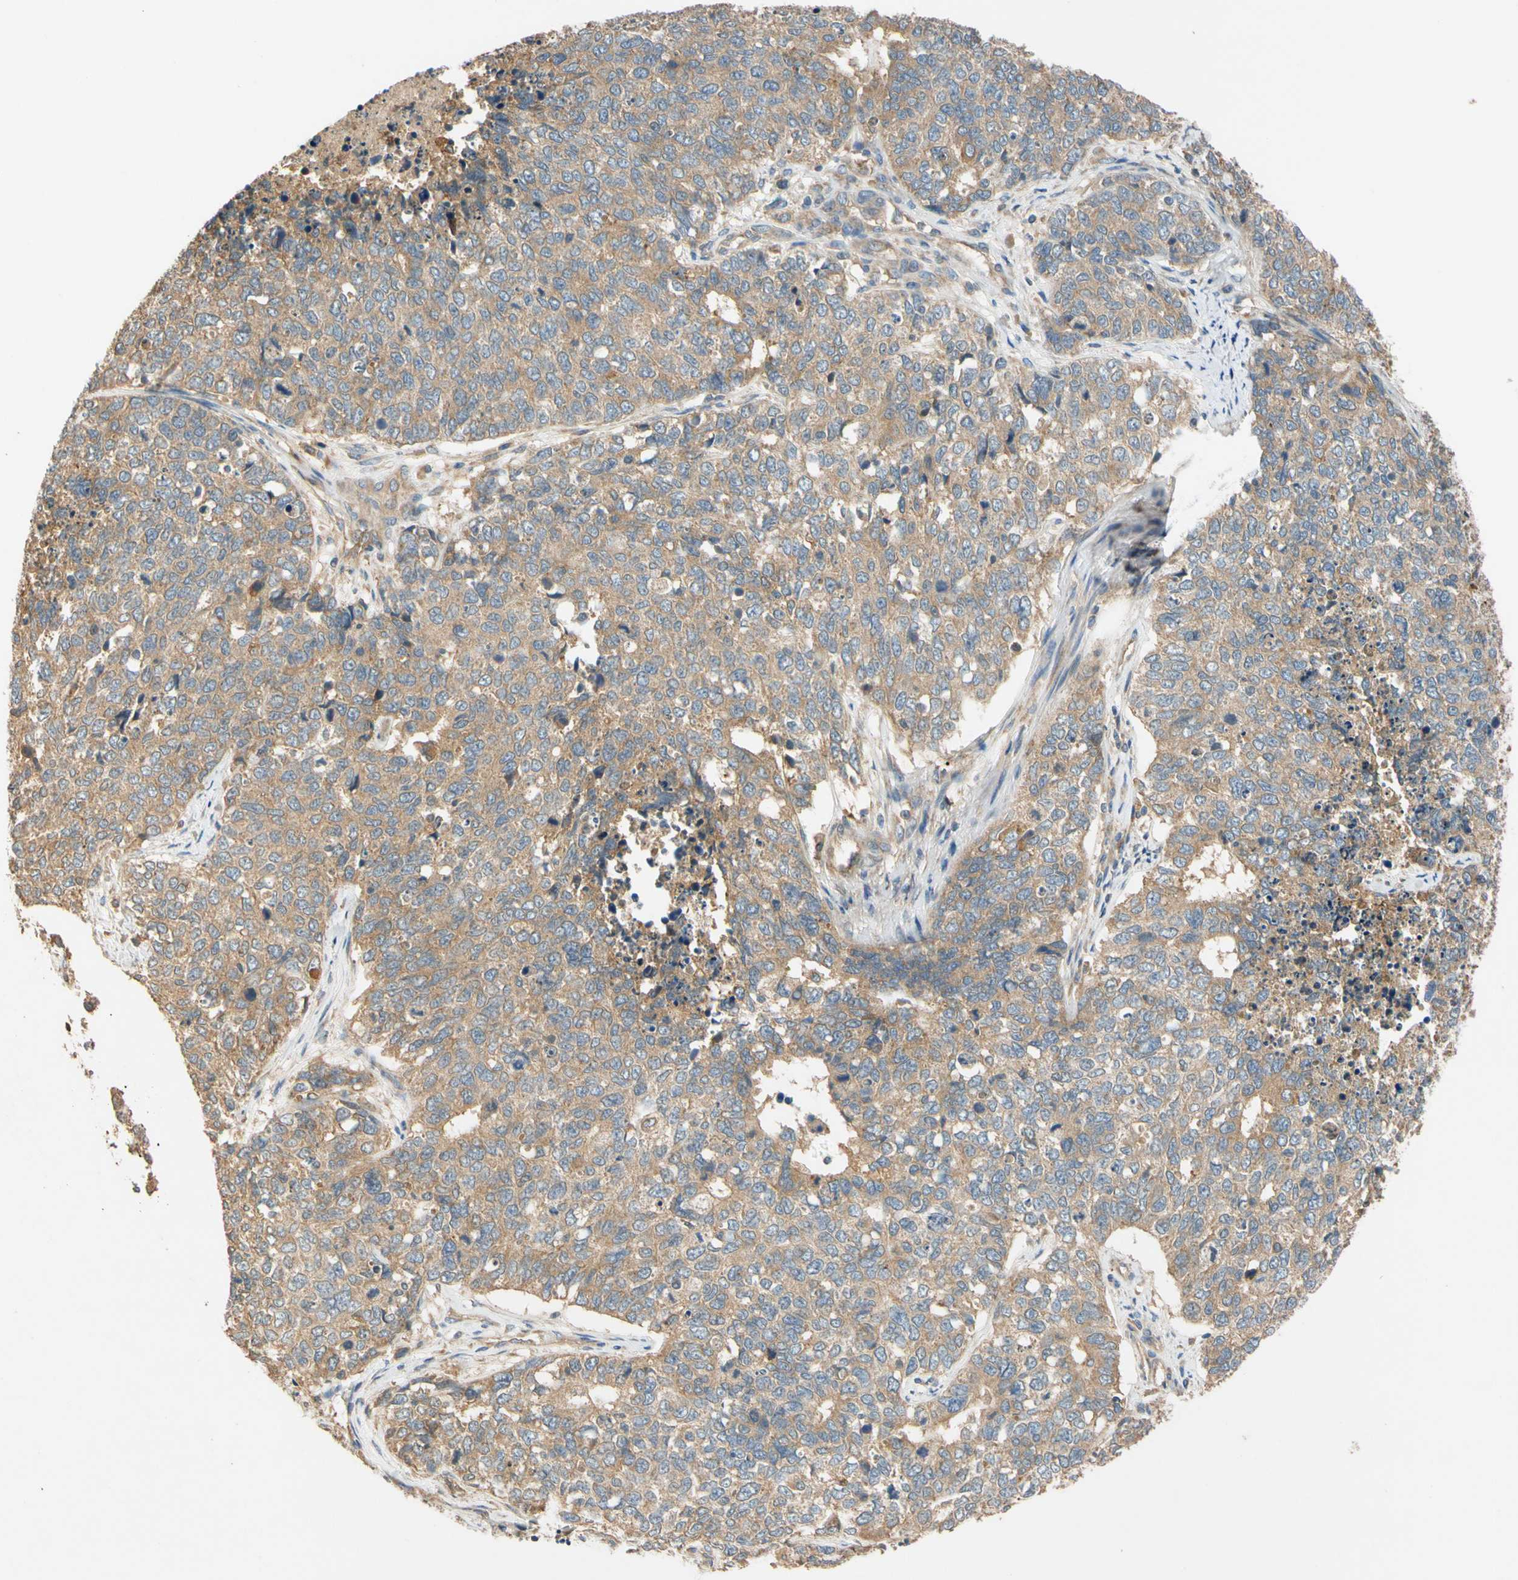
{"staining": {"intensity": "moderate", "quantity": ">75%", "location": "cytoplasmic/membranous"}, "tissue": "cervical cancer", "cell_type": "Tumor cells", "image_type": "cancer", "snomed": [{"axis": "morphology", "description": "Squamous cell carcinoma, NOS"}, {"axis": "topography", "description": "Cervix"}], "caption": "IHC of cervical cancer demonstrates medium levels of moderate cytoplasmic/membranous staining in approximately >75% of tumor cells.", "gene": "USP46", "patient": {"sex": "female", "age": 63}}